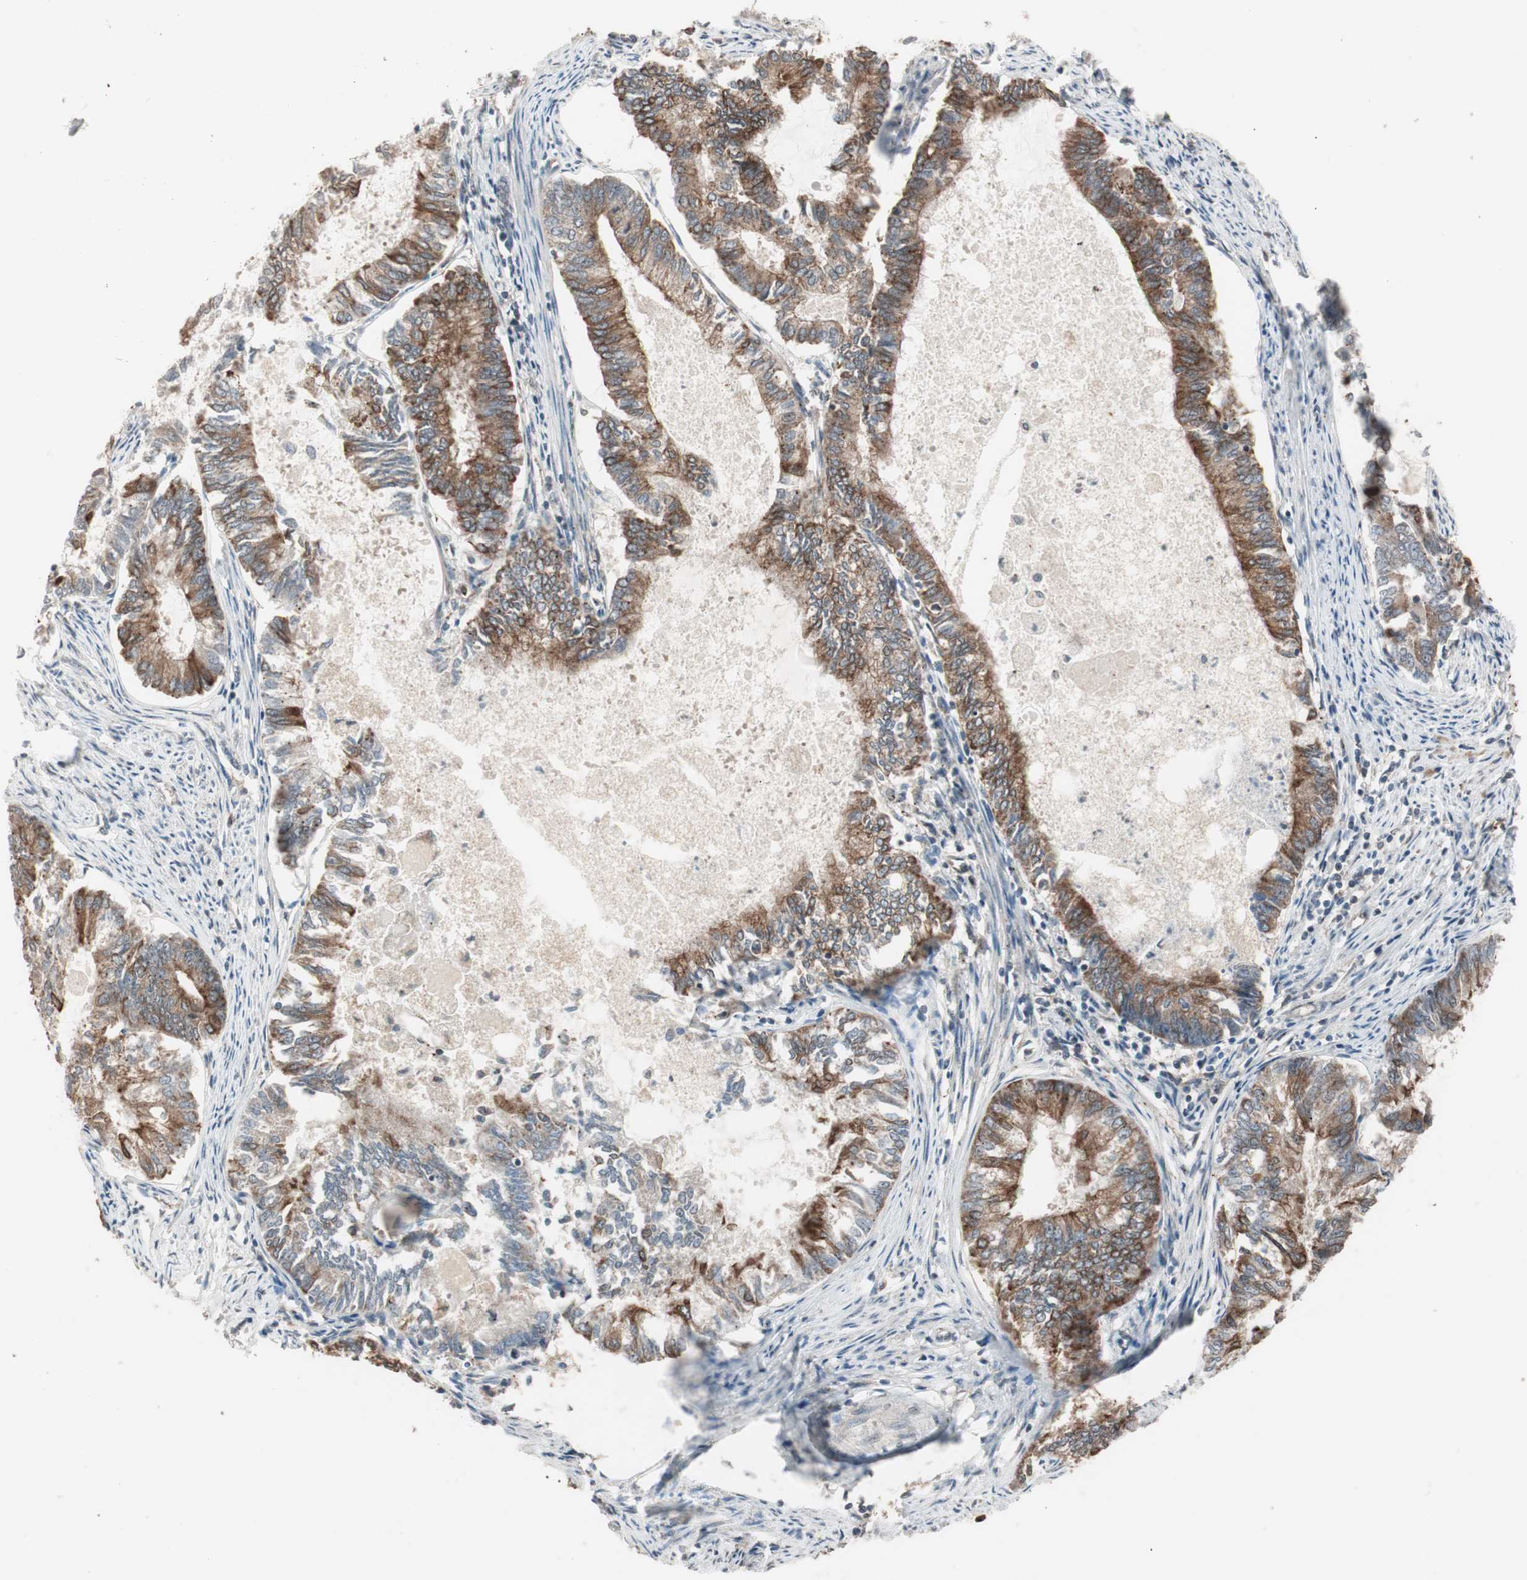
{"staining": {"intensity": "moderate", "quantity": ">75%", "location": "cytoplasmic/membranous"}, "tissue": "endometrial cancer", "cell_type": "Tumor cells", "image_type": "cancer", "snomed": [{"axis": "morphology", "description": "Adenocarcinoma, NOS"}, {"axis": "topography", "description": "Endometrium"}], "caption": "Immunohistochemistry (IHC) micrograph of endometrial cancer (adenocarcinoma) stained for a protein (brown), which exhibits medium levels of moderate cytoplasmic/membranous staining in approximately >75% of tumor cells.", "gene": "FBXO5", "patient": {"sex": "female", "age": 86}}